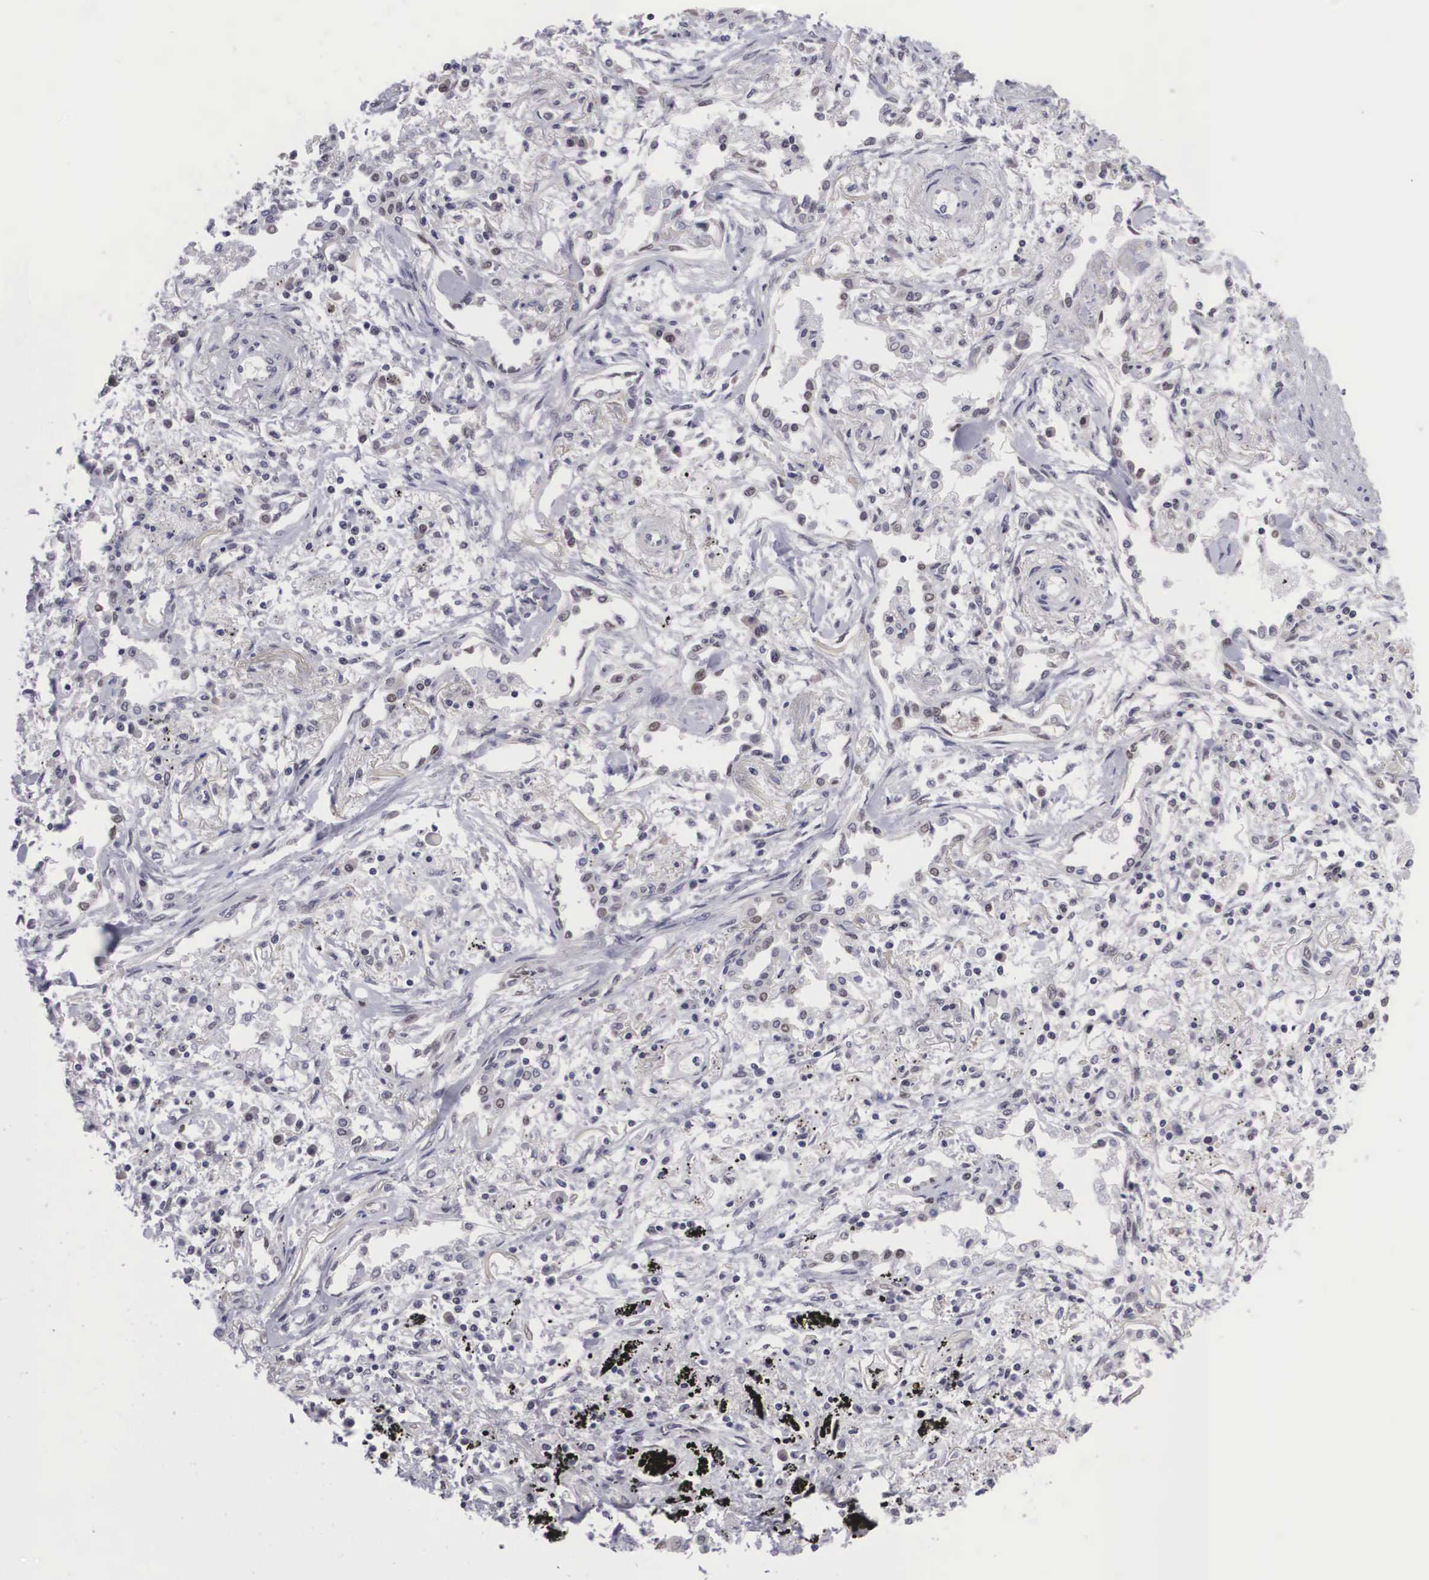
{"staining": {"intensity": "weak", "quantity": "25%-75%", "location": "nuclear"}, "tissue": "lung cancer", "cell_type": "Tumor cells", "image_type": "cancer", "snomed": [{"axis": "morphology", "description": "Adenocarcinoma, NOS"}, {"axis": "topography", "description": "Lung"}], "caption": "Immunohistochemistry (DAB) staining of adenocarcinoma (lung) exhibits weak nuclear protein staining in about 25%-75% of tumor cells.", "gene": "MORC2", "patient": {"sex": "male", "age": 60}}